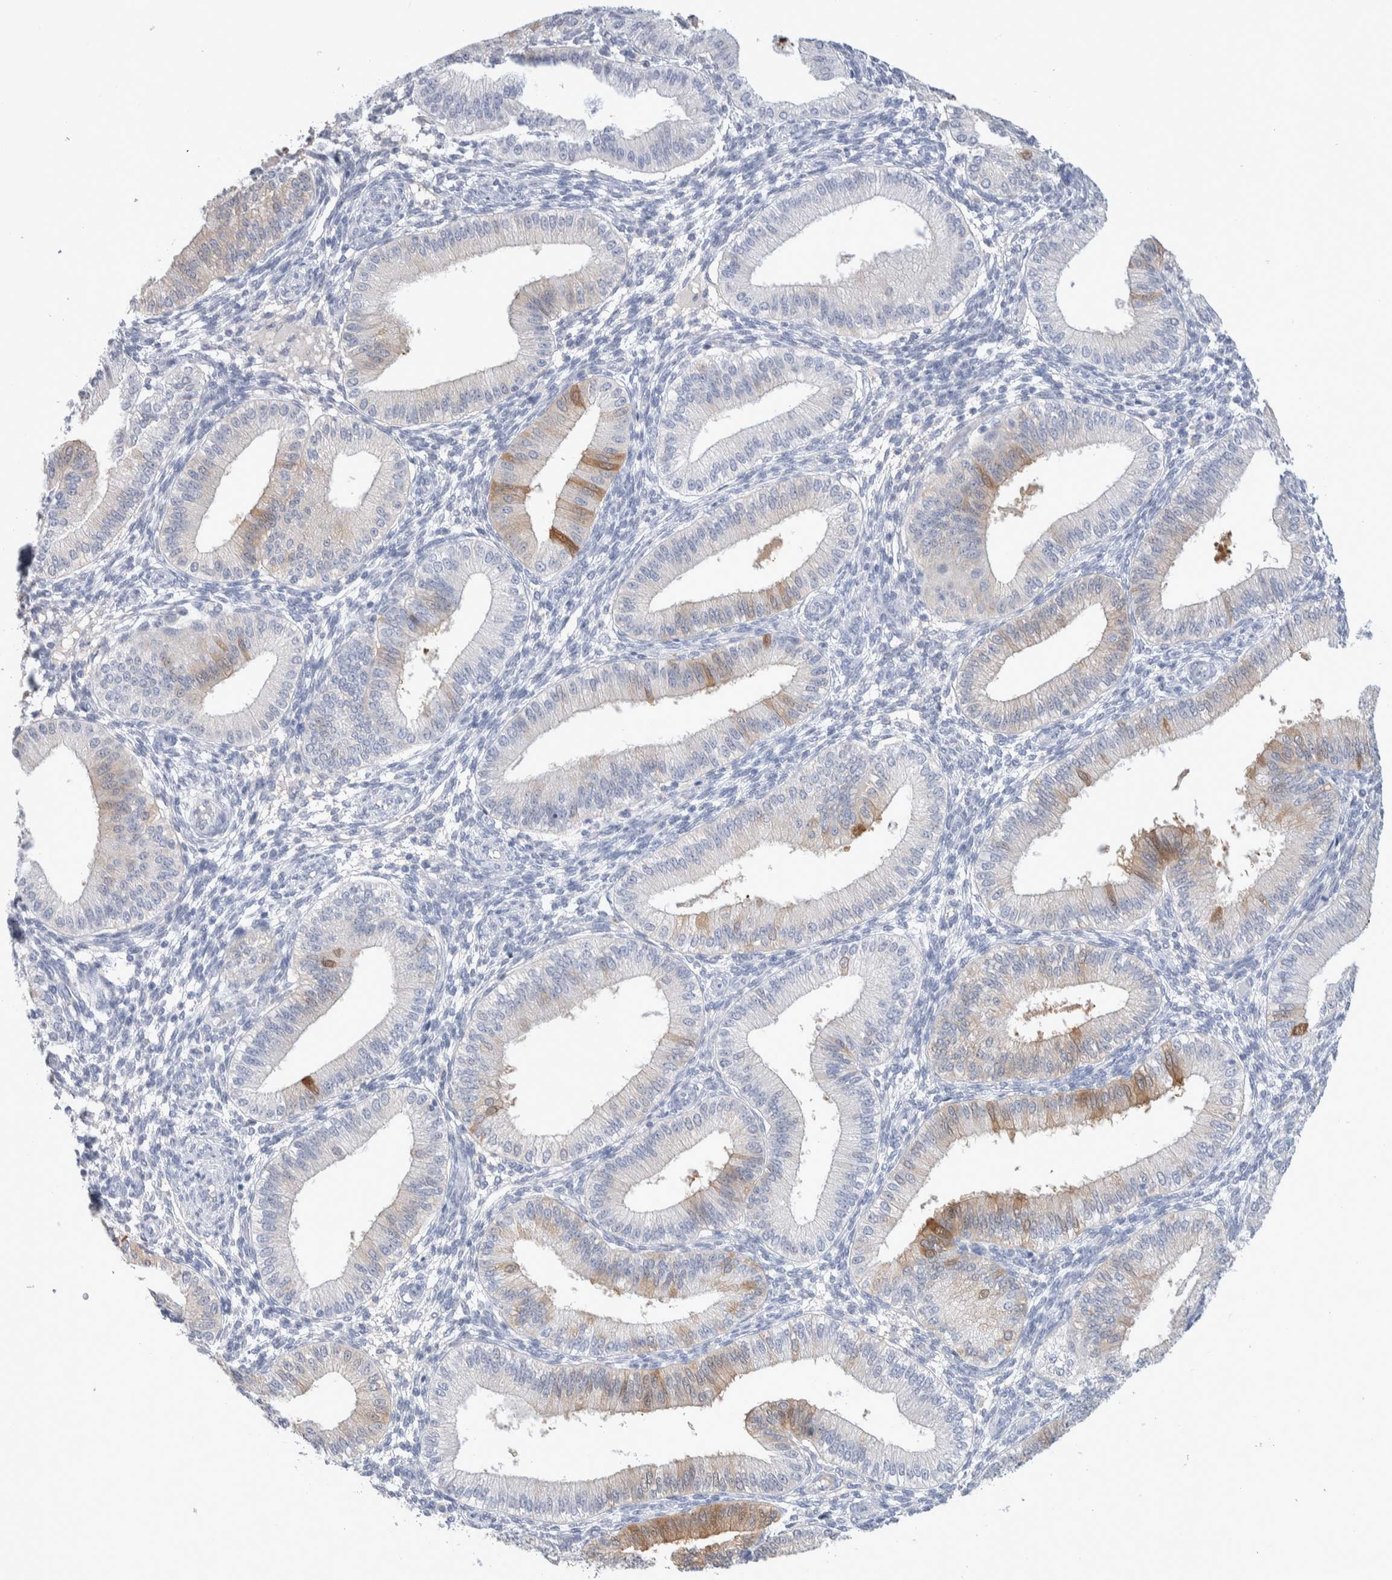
{"staining": {"intensity": "negative", "quantity": "none", "location": "none"}, "tissue": "endometrium", "cell_type": "Cells in endometrial stroma", "image_type": "normal", "snomed": [{"axis": "morphology", "description": "Normal tissue, NOS"}, {"axis": "topography", "description": "Endometrium"}], "caption": "High power microscopy photomicrograph of an immunohistochemistry (IHC) histopathology image of unremarkable endometrium, revealing no significant expression in cells in endometrial stroma.", "gene": "GDA", "patient": {"sex": "female", "age": 39}}